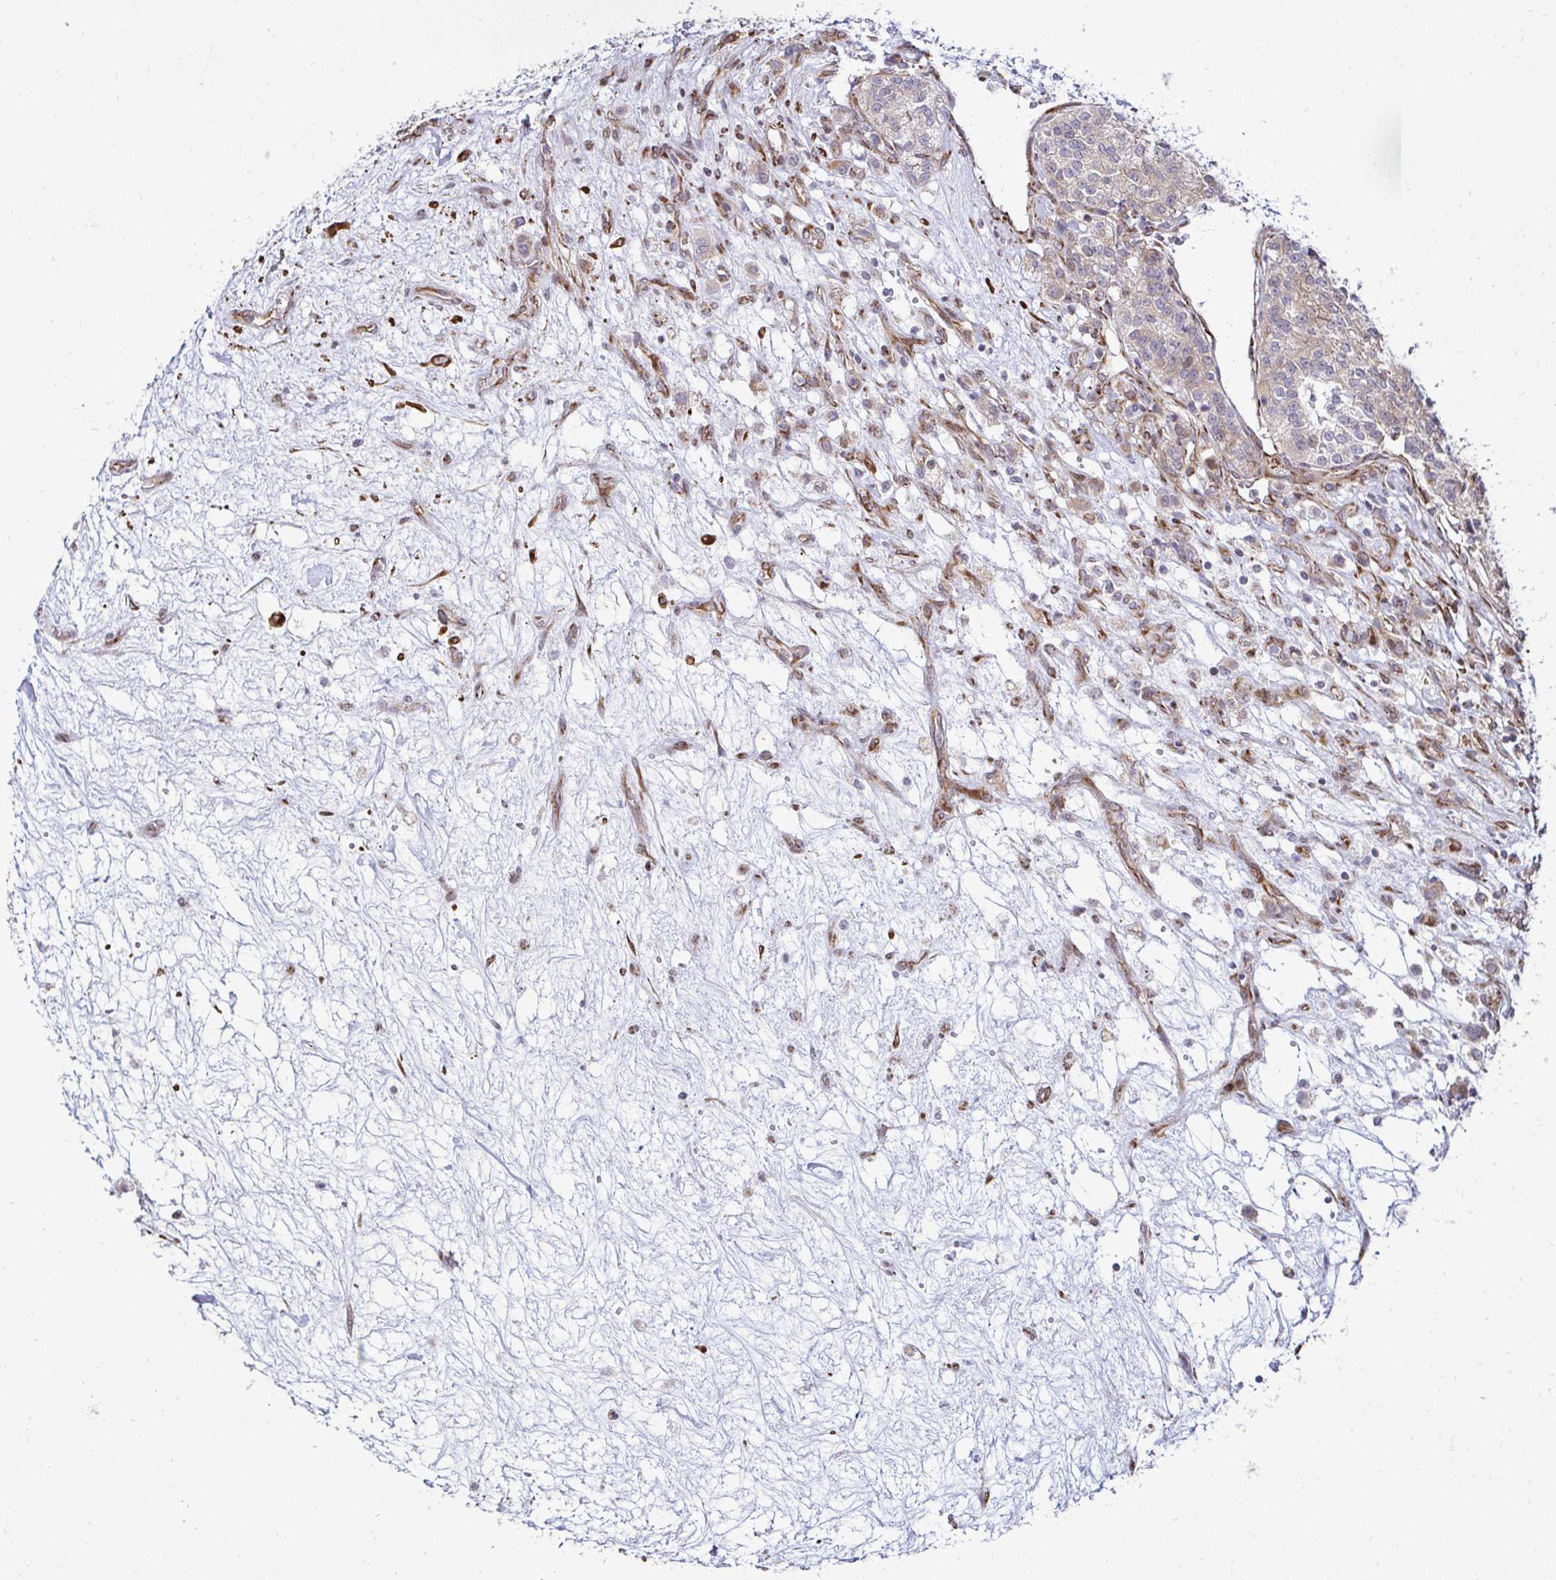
{"staining": {"intensity": "weak", "quantity": "25%-75%", "location": "cytoplasmic/membranous"}, "tissue": "renal cancer", "cell_type": "Tumor cells", "image_type": "cancer", "snomed": [{"axis": "morphology", "description": "Adenocarcinoma, NOS"}, {"axis": "topography", "description": "Kidney"}], "caption": "Immunohistochemistry of renal adenocarcinoma shows low levels of weak cytoplasmic/membranous positivity in about 25%-75% of tumor cells. Ihc stains the protein in brown and the nuclei are stained blue.", "gene": "HPS1", "patient": {"sex": "female", "age": 63}}